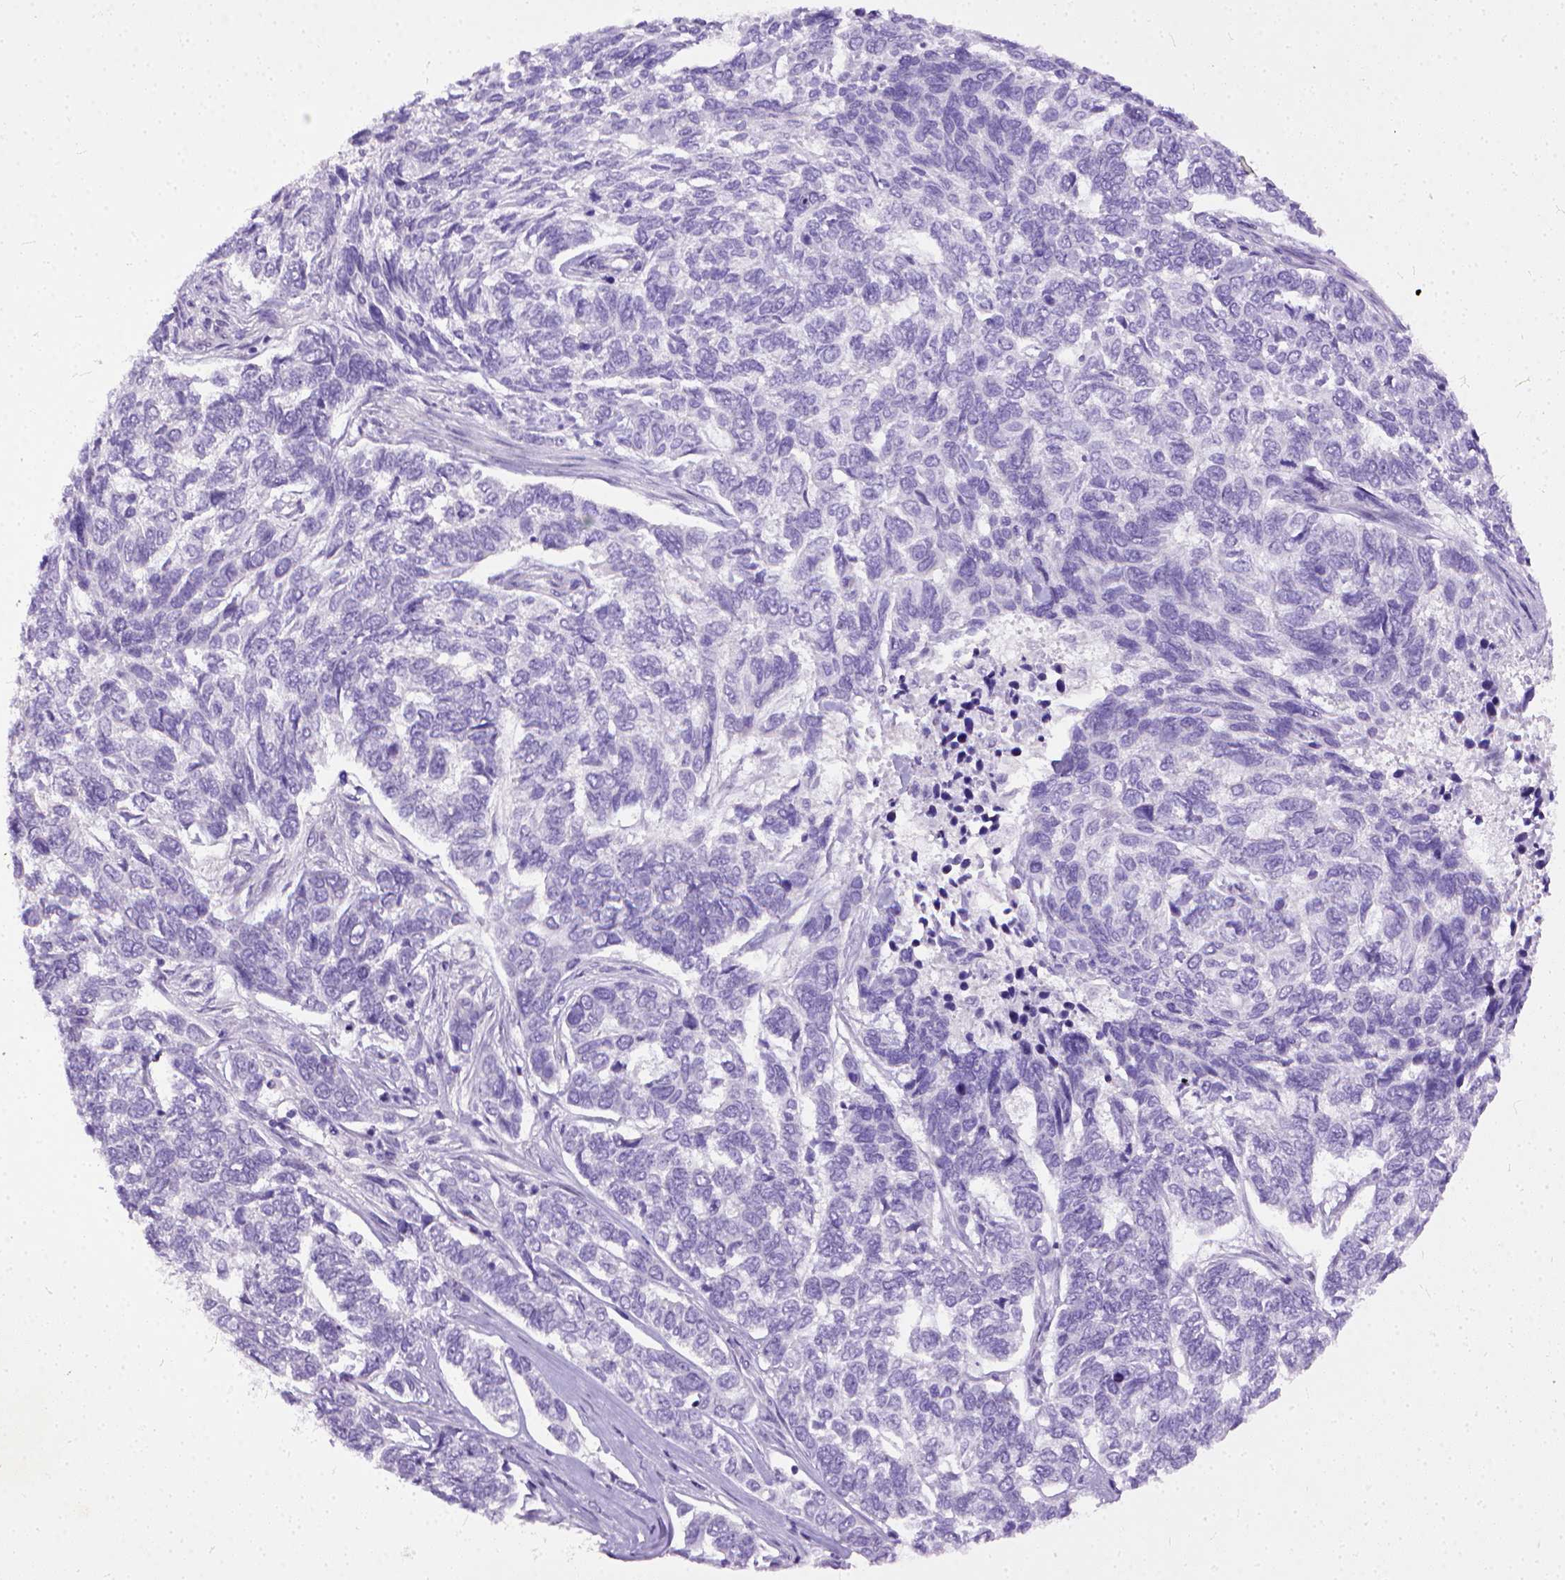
{"staining": {"intensity": "negative", "quantity": "none", "location": "none"}, "tissue": "skin cancer", "cell_type": "Tumor cells", "image_type": "cancer", "snomed": [{"axis": "morphology", "description": "Basal cell carcinoma"}, {"axis": "topography", "description": "Skin"}], "caption": "Tumor cells show no significant expression in basal cell carcinoma (skin).", "gene": "ADGRF1", "patient": {"sex": "female", "age": 65}}